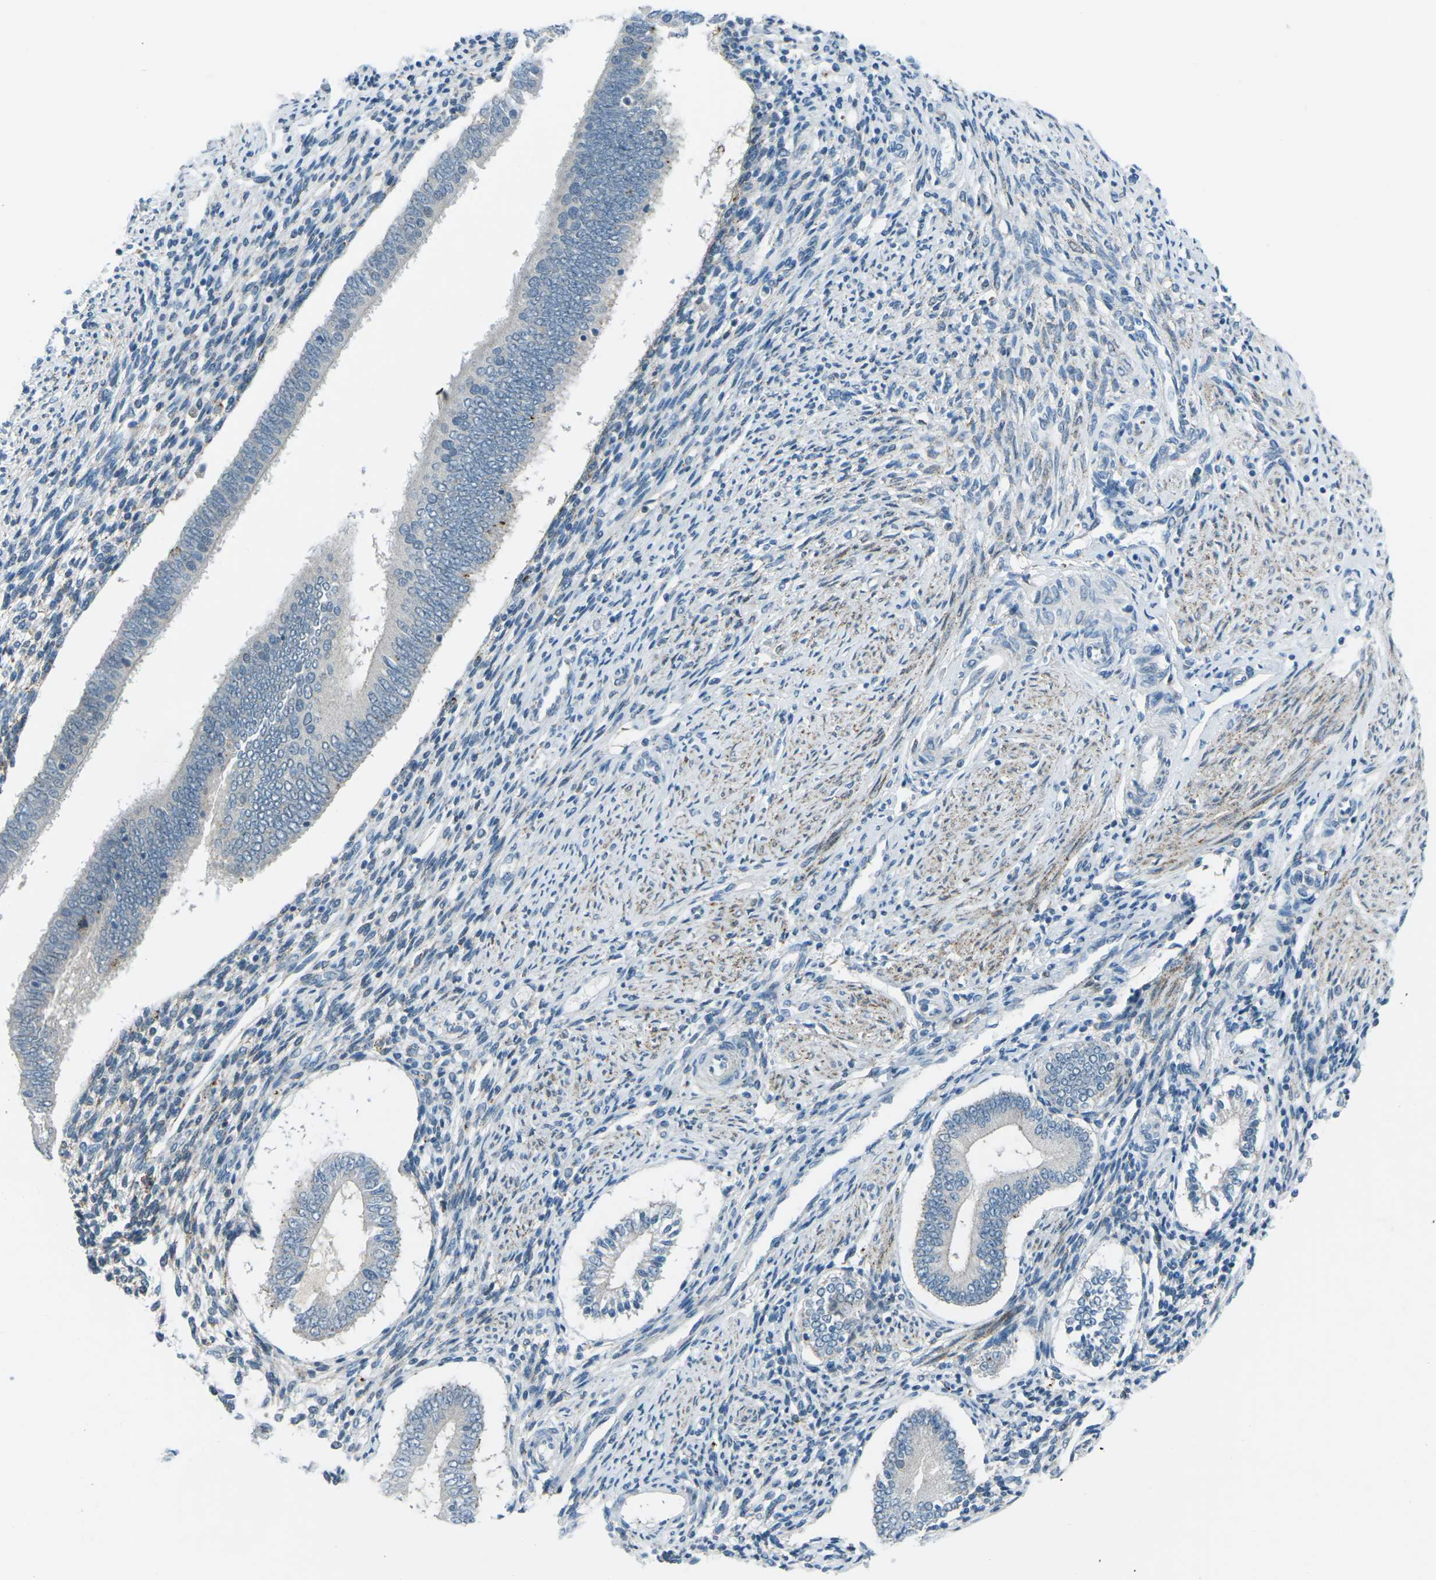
{"staining": {"intensity": "negative", "quantity": "none", "location": "none"}, "tissue": "endometrium", "cell_type": "Cells in endometrial stroma", "image_type": "normal", "snomed": [{"axis": "morphology", "description": "Normal tissue, NOS"}, {"axis": "topography", "description": "Endometrium"}], "caption": "Benign endometrium was stained to show a protein in brown. There is no significant staining in cells in endometrial stroma. (DAB immunohistochemistry, high magnification).", "gene": "PRKCA", "patient": {"sex": "female", "age": 42}}